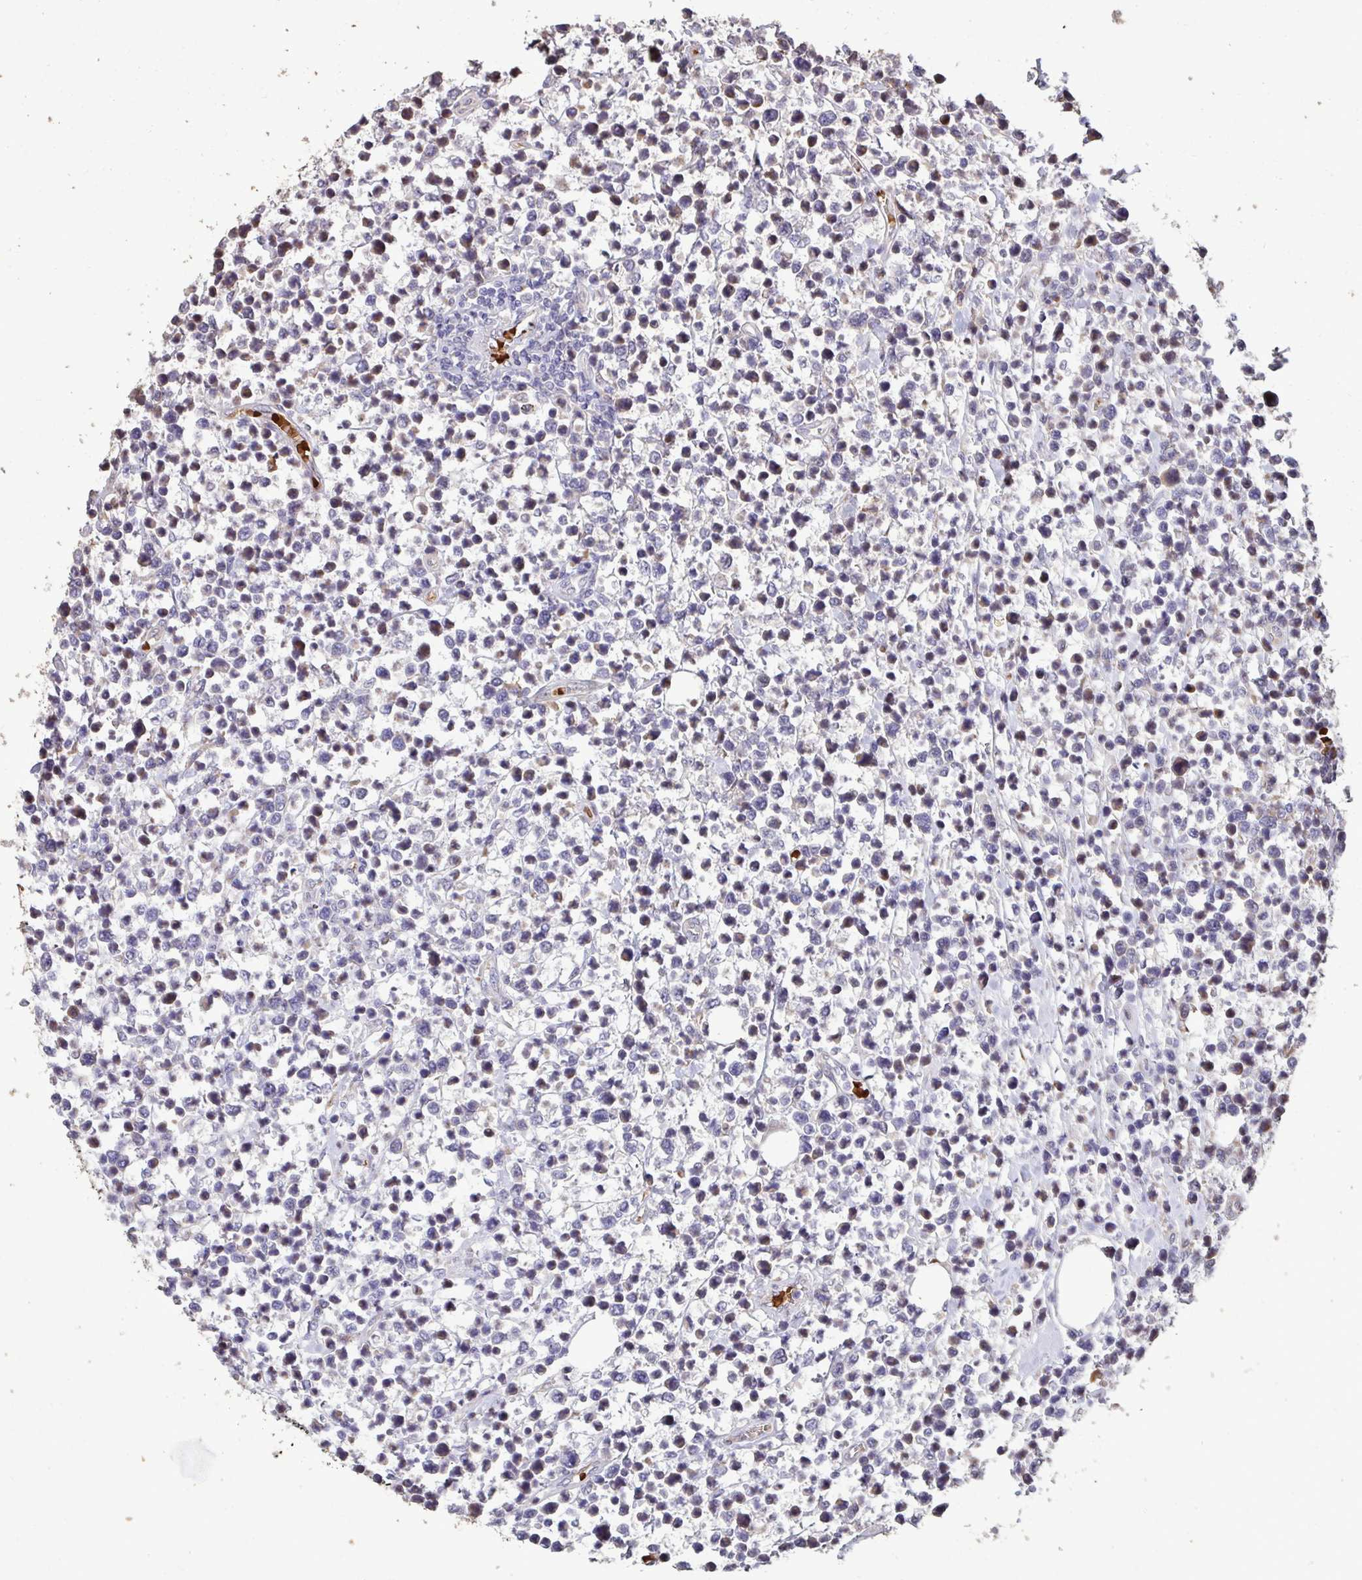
{"staining": {"intensity": "negative", "quantity": "none", "location": "none"}, "tissue": "lymphoma", "cell_type": "Tumor cells", "image_type": "cancer", "snomed": [{"axis": "morphology", "description": "Malignant lymphoma, non-Hodgkin's type, High grade"}, {"axis": "topography", "description": "Soft tissue"}], "caption": "This histopathology image is of malignant lymphoma, non-Hodgkin's type (high-grade) stained with immunohistochemistry (IHC) to label a protein in brown with the nuclei are counter-stained blue. There is no positivity in tumor cells. (Stains: DAB IHC with hematoxylin counter stain, Microscopy: brightfield microscopy at high magnification).", "gene": "FIBCD1", "patient": {"sex": "female", "age": 56}}